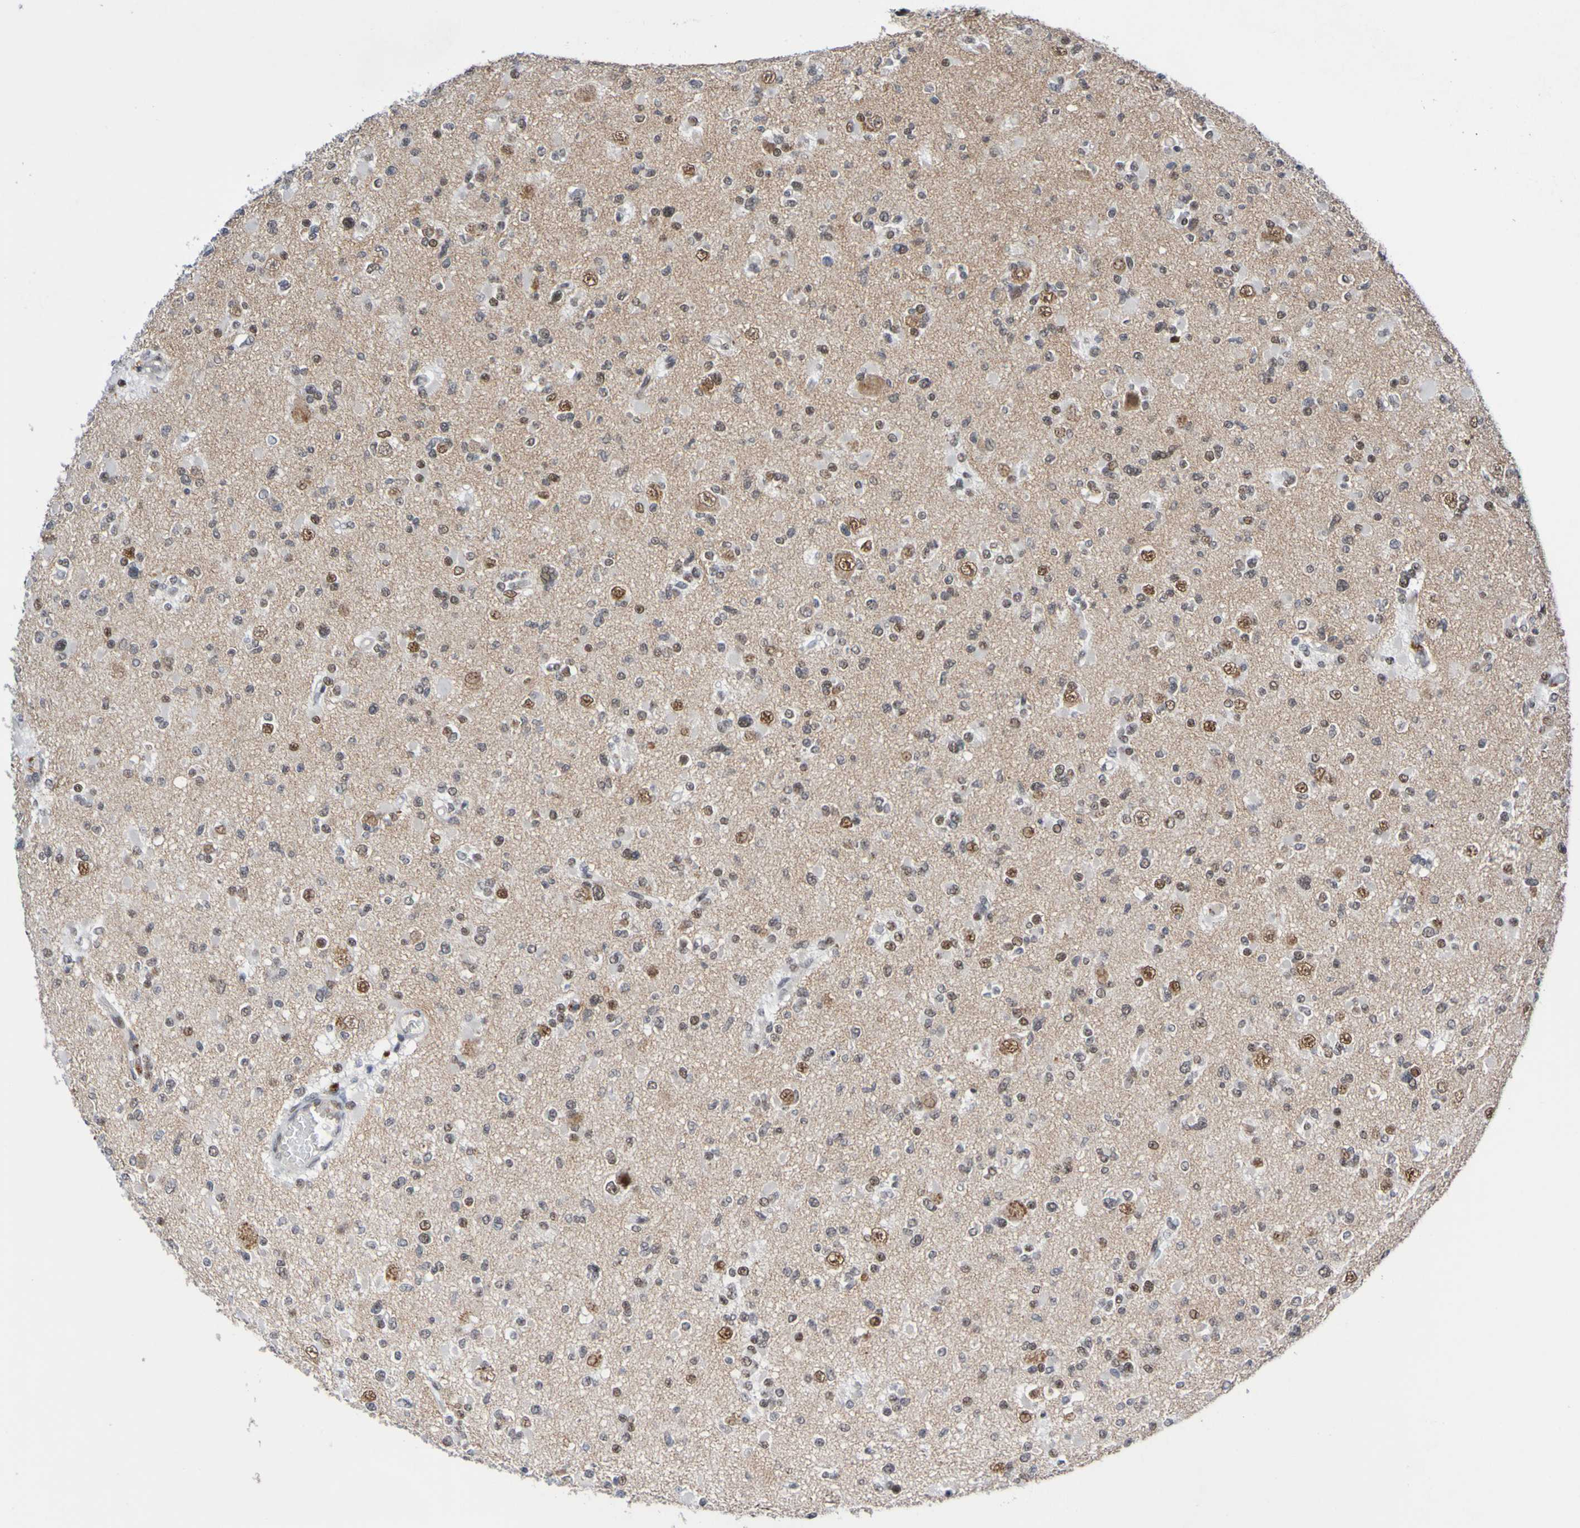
{"staining": {"intensity": "moderate", "quantity": "25%-75%", "location": "nuclear"}, "tissue": "glioma", "cell_type": "Tumor cells", "image_type": "cancer", "snomed": [{"axis": "morphology", "description": "Glioma, malignant, Low grade"}, {"axis": "topography", "description": "Brain"}], "caption": "The photomicrograph exhibits staining of glioma, revealing moderate nuclear protein positivity (brown color) within tumor cells. (brown staining indicates protein expression, while blue staining denotes nuclei).", "gene": "PCGF1", "patient": {"sex": "female", "age": 22}}